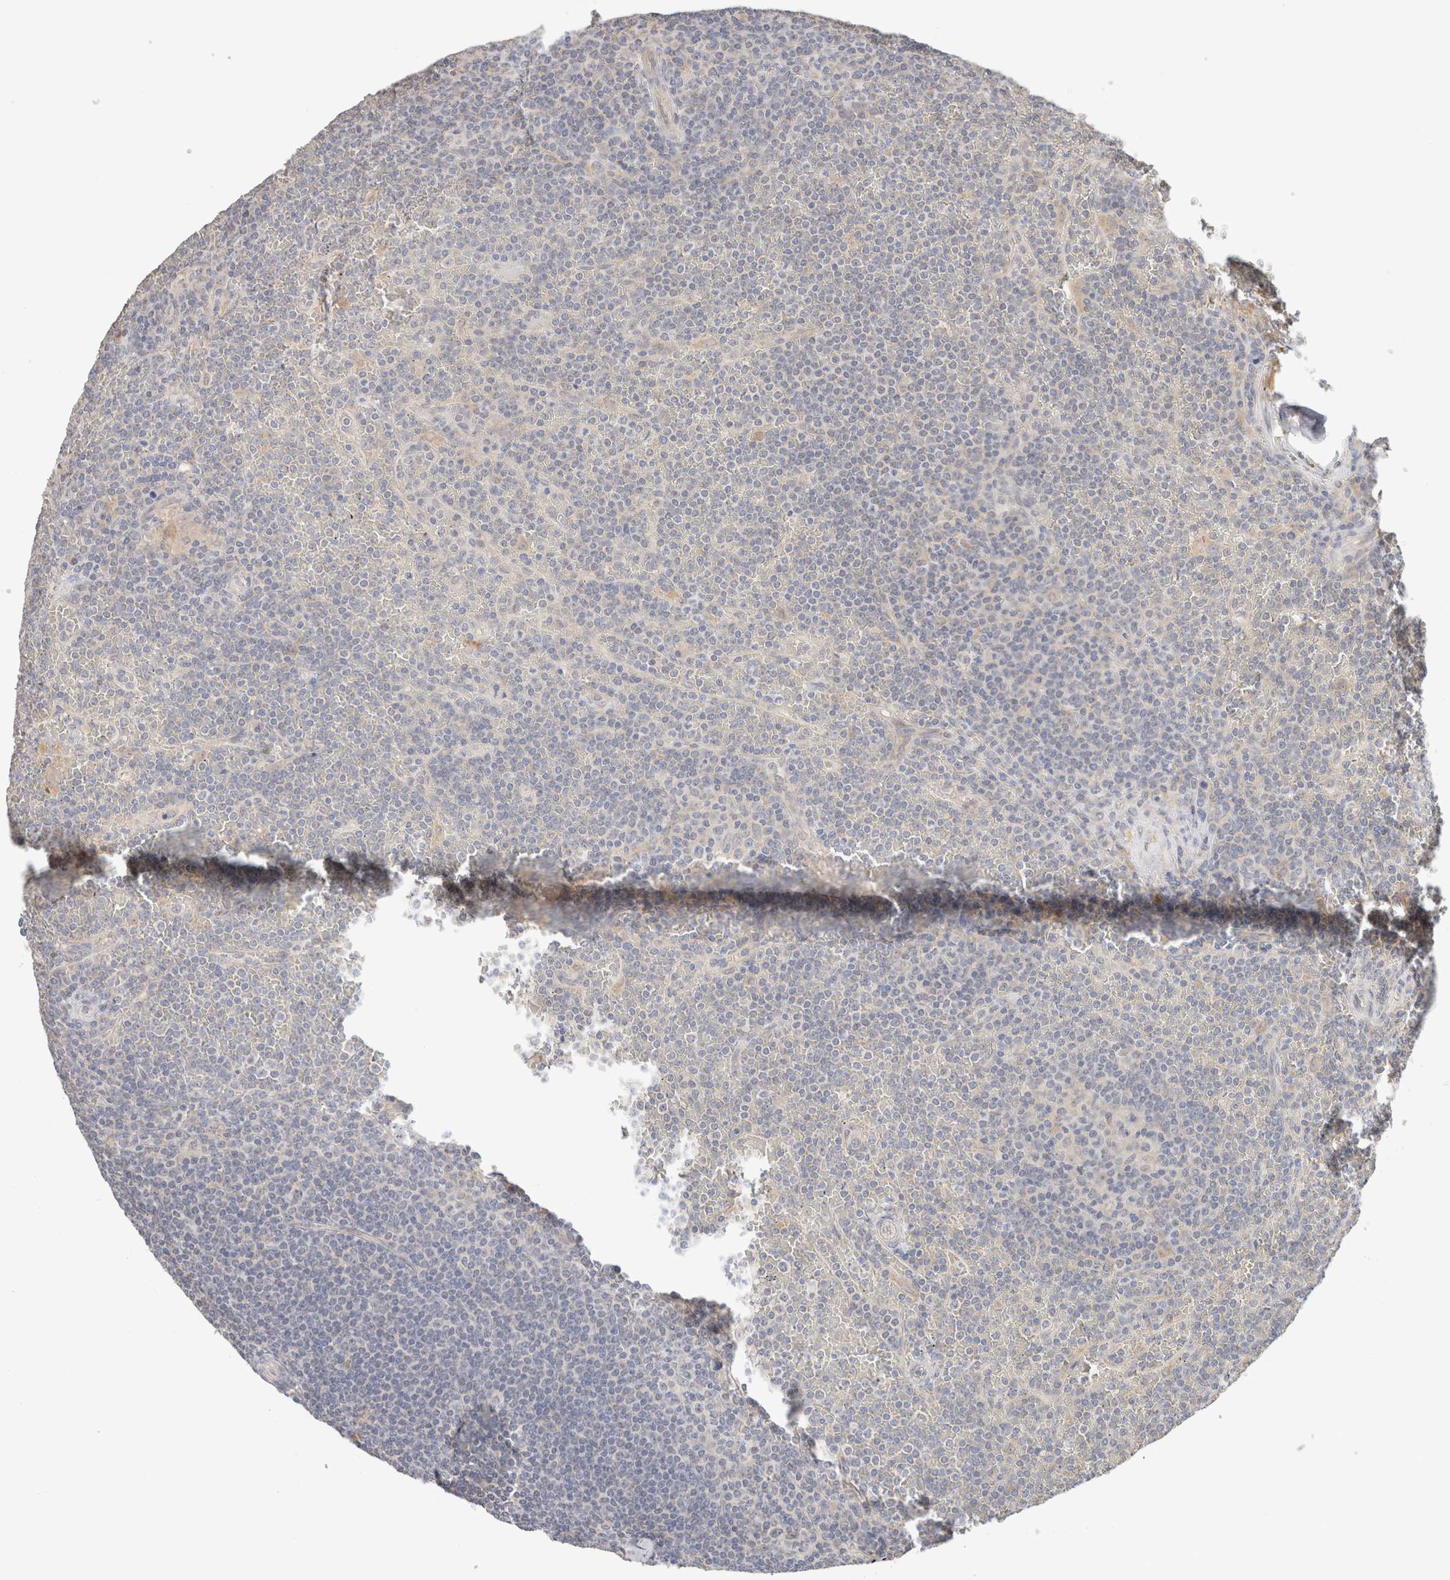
{"staining": {"intensity": "negative", "quantity": "none", "location": "none"}, "tissue": "lymphoma", "cell_type": "Tumor cells", "image_type": "cancer", "snomed": [{"axis": "morphology", "description": "Malignant lymphoma, non-Hodgkin's type, Low grade"}, {"axis": "topography", "description": "Spleen"}], "caption": "This is an immunohistochemistry (IHC) photomicrograph of human low-grade malignant lymphoma, non-Hodgkin's type. There is no staining in tumor cells.", "gene": "CA13", "patient": {"sex": "female", "age": 19}}